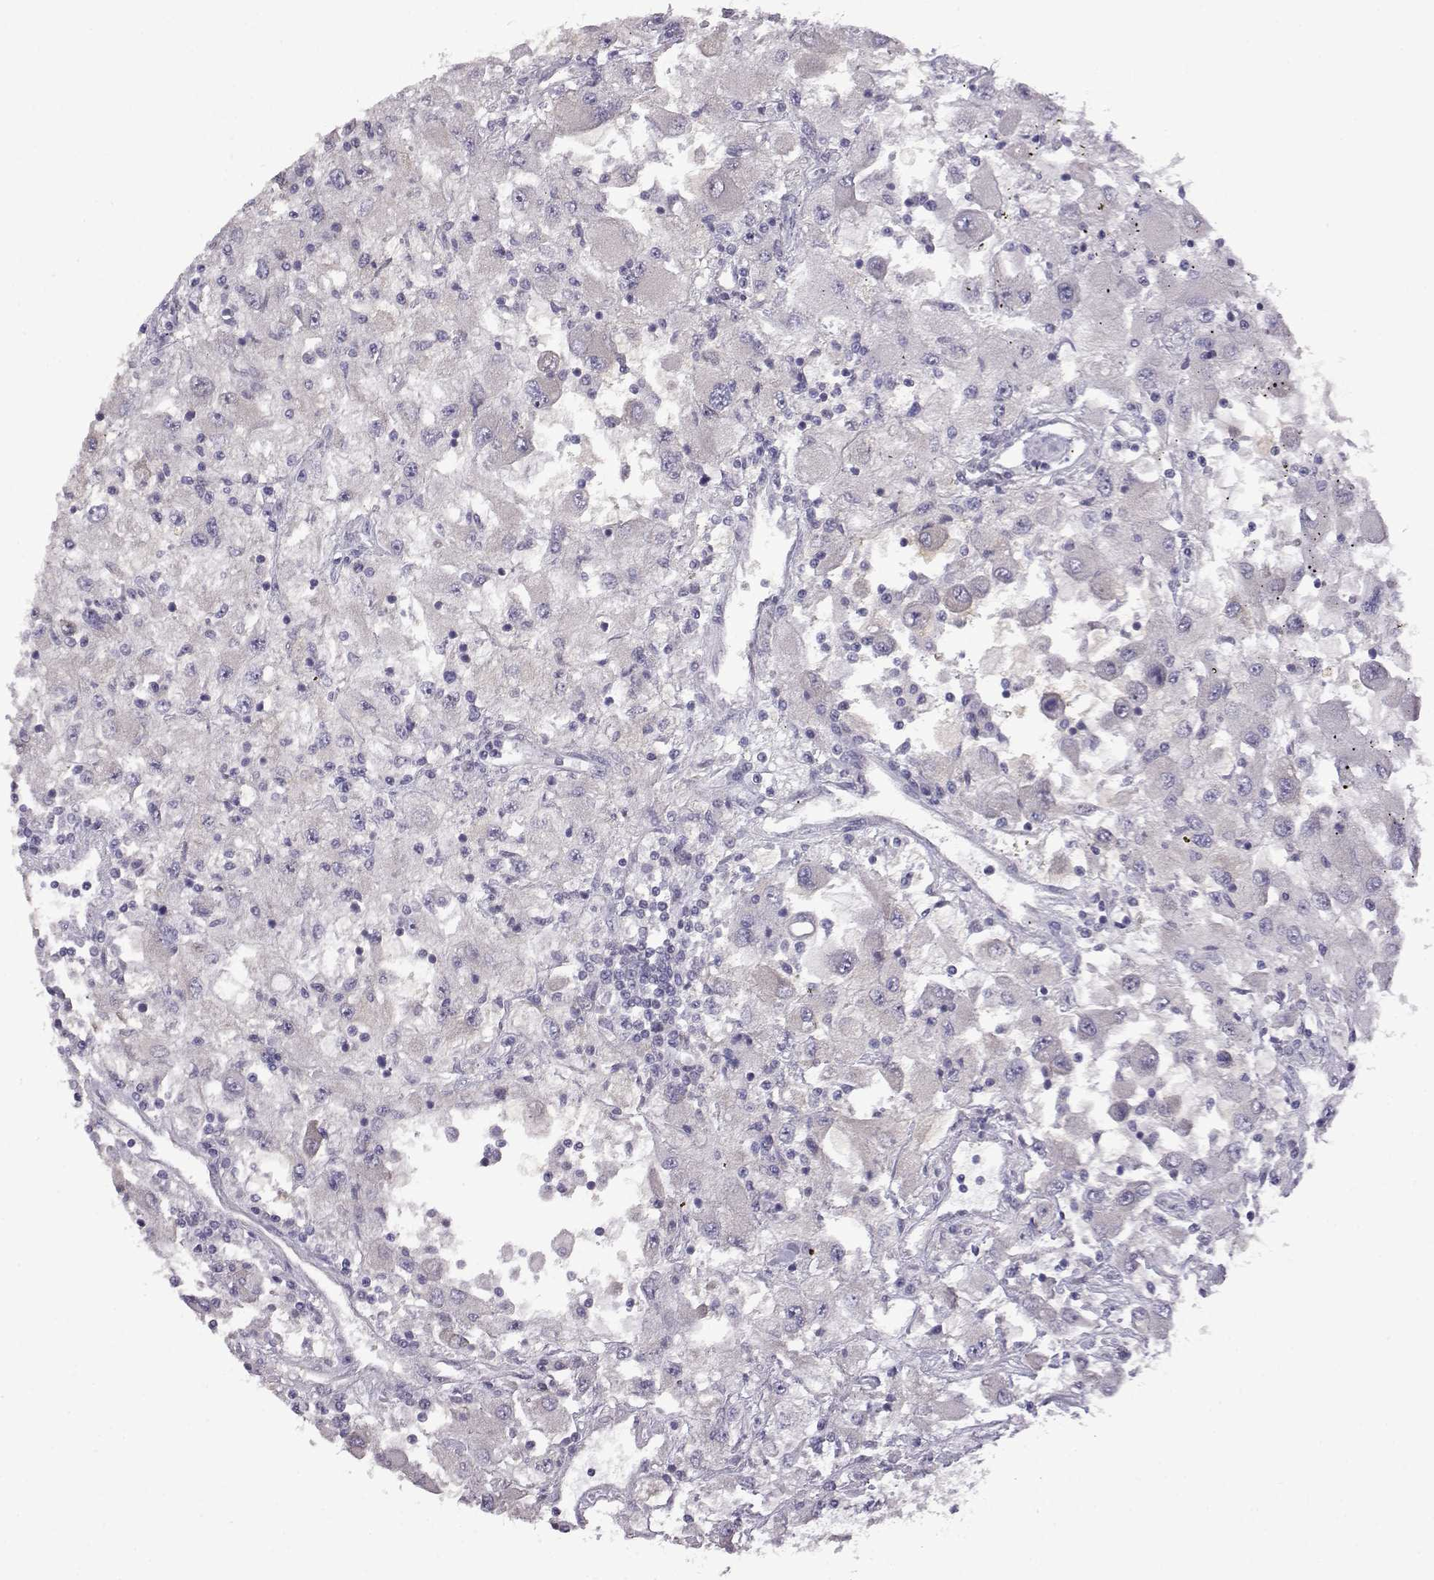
{"staining": {"intensity": "negative", "quantity": "none", "location": "none"}, "tissue": "renal cancer", "cell_type": "Tumor cells", "image_type": "cancer", "snomed": [{"axis": "morphology", "description": "Adenocarcinoma, NOS"}, {"axis": "topography", "description": "Kidney"}], "caption": "The photomicrograph shows no significant expression in tumor cells of renal cancer (adenocarcinoma).", "gene": "VGF", "patient": {"sex": "female", "age": 67}}